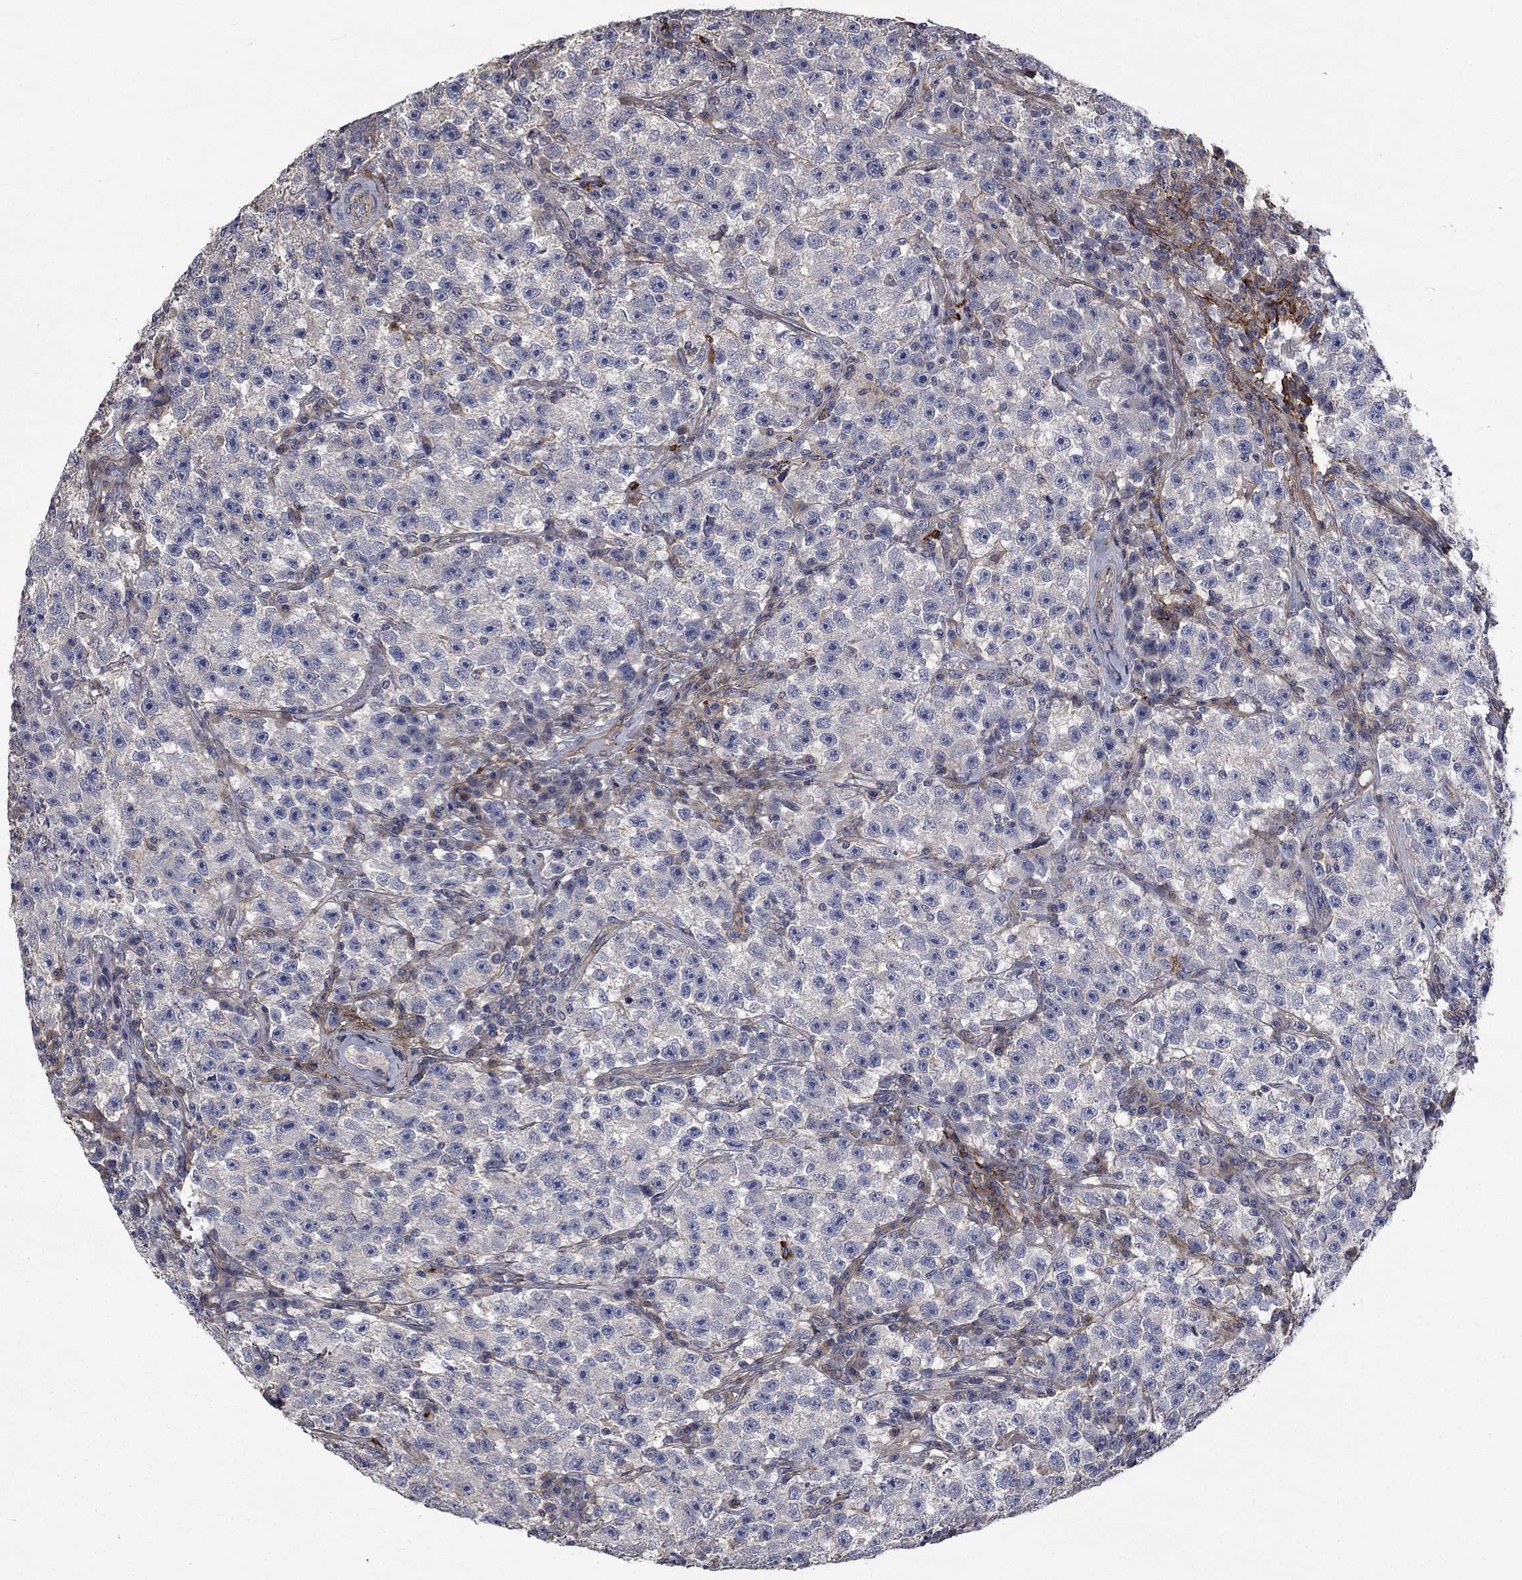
{"staining": {"intensity": "negative", "quantity": "none", "location": "none"}, "tissue": "testis cancer", "cell_type": "Tumor cells", "image_type": "cancer", "snomed": [{"axis": "morphology", "description": "Seminoma, NOS"}, {"axis": "topography", "description": "Testis"}], "caption": "Tumor cells show no significant staining in testis cancer.", "gene": "VCAN", "patient": {"sex": "male", "age": 22}}